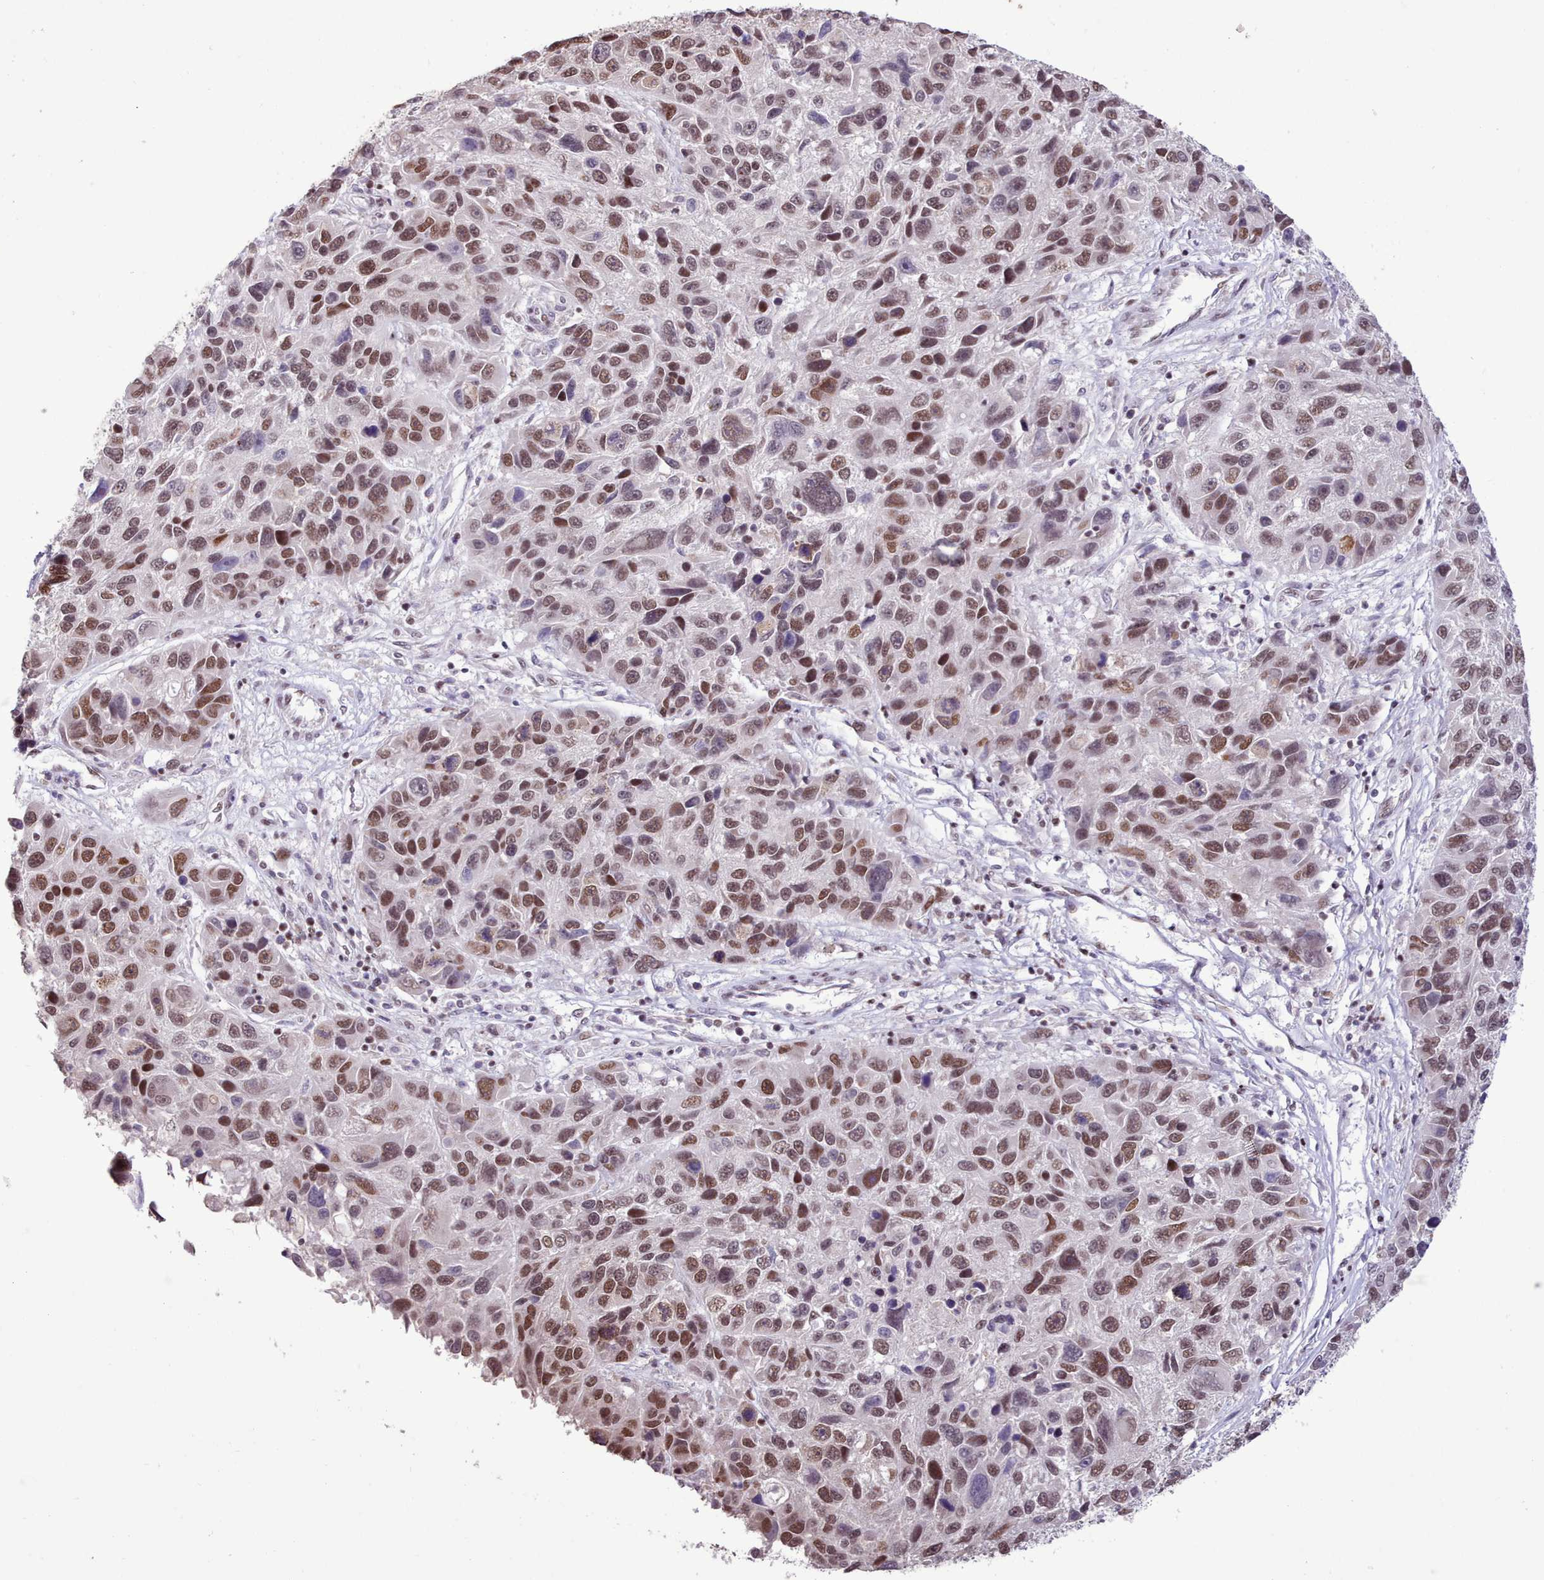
{"staining": {"intensity": "moderate", "quantity": ">75%", "location": "nuclear"}, "tissue": "melanoma", "cell_type": "Tumor cells", "image_type": "cancer", "snomed": [{"axis": "morphology", "description": "Malignant melanoma, NOS"}, {"axis": "topography", "description": "Skin"}], "caption": "Protein staining reveals moderate nuclear positivity in approximately >75% of tumor cells in melanoma.", "gene": "TAF15", "patient": {"sex": "male", "age": 53}}